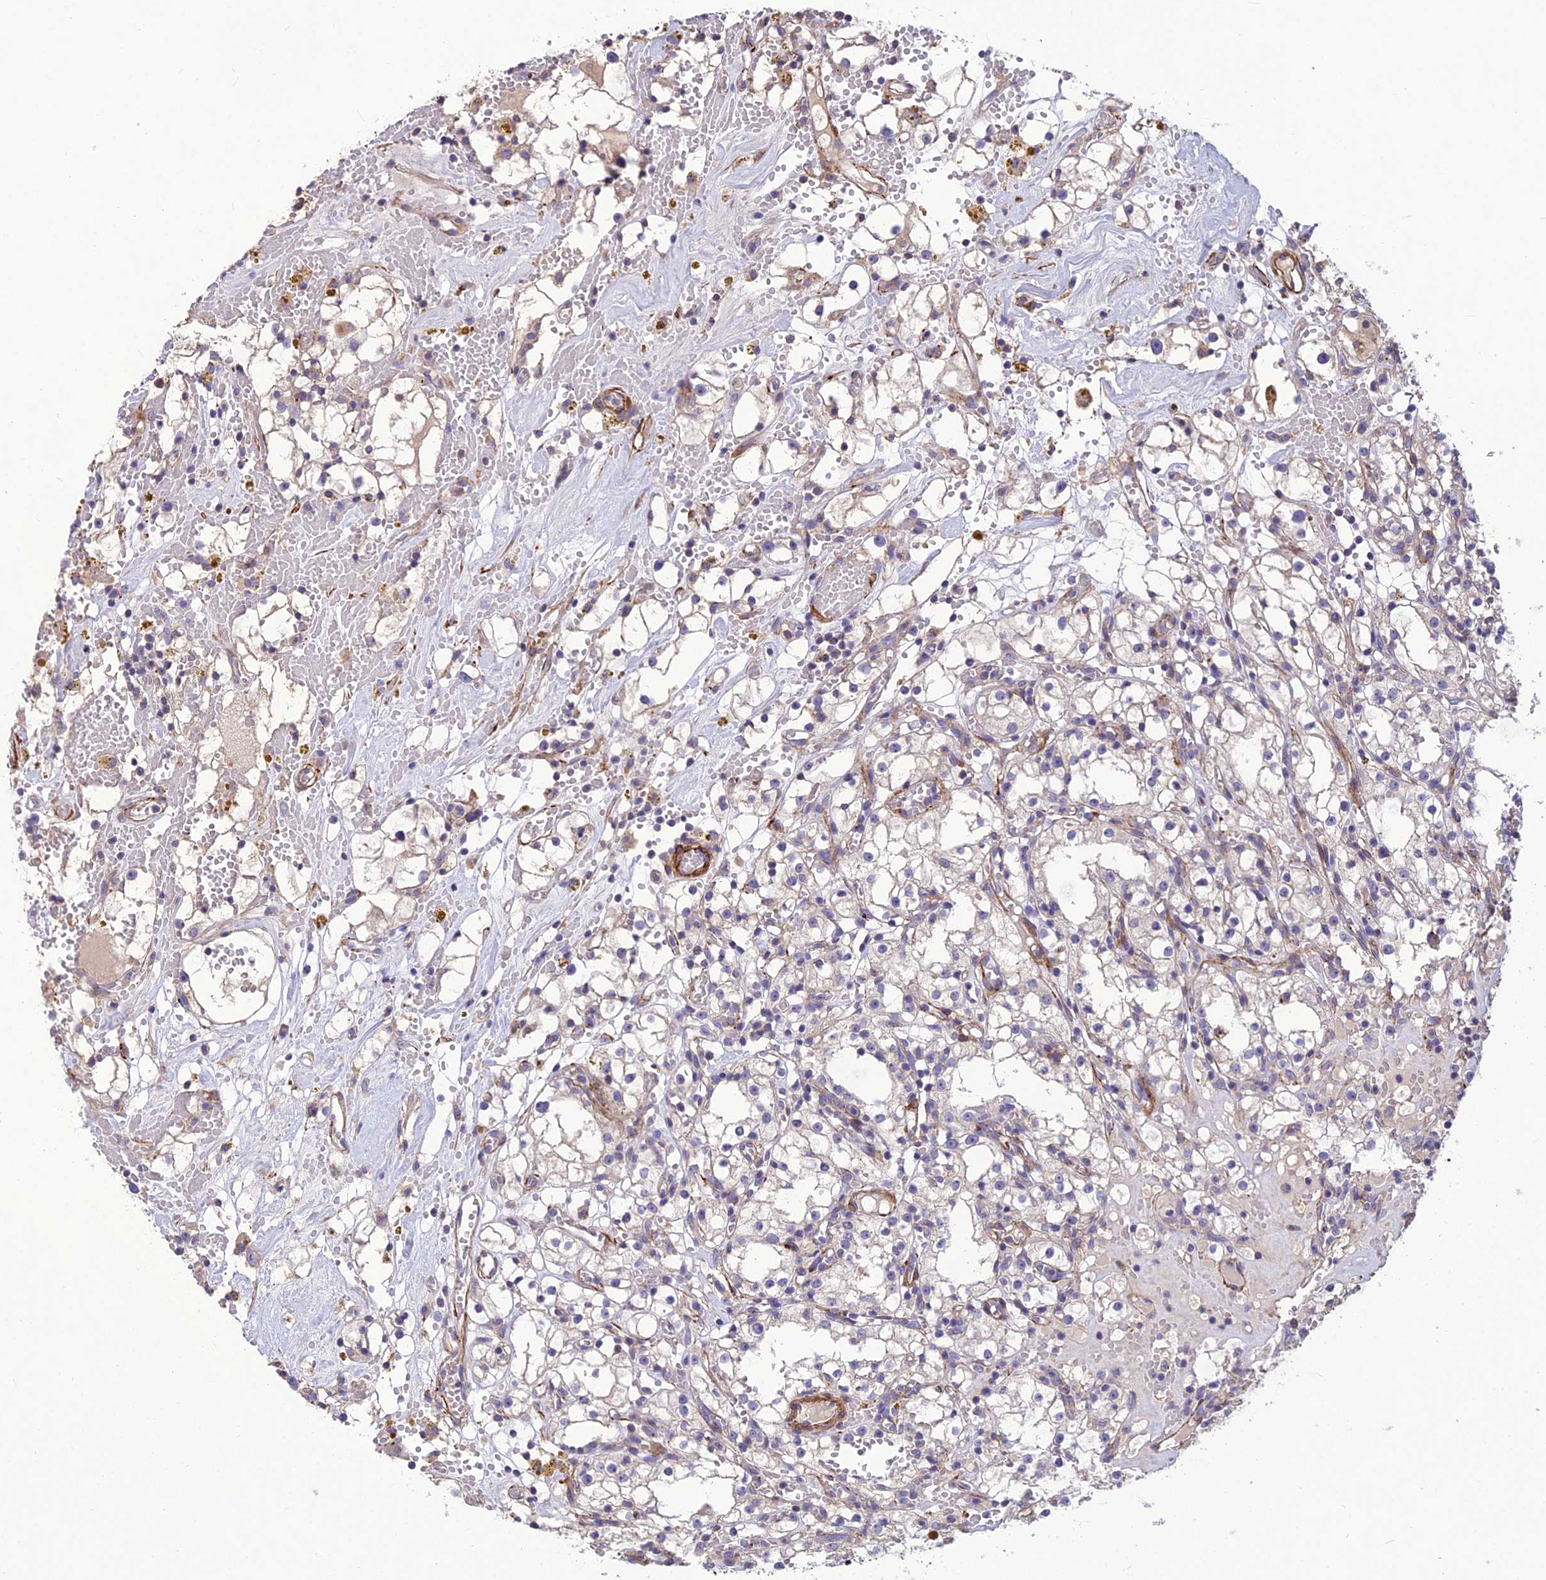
{"staining": {"intensity": "negative", "quantity": "none", "location": "none"}, "tissue": "renal cancer", "cell_type": "Tumor cells", "image_type": "cancer", "snomed": [{"axis": "morphology", "description": "Adenocarcinoma, NOS"}, {"axis": "topography", "description": "Kidney"}], "caption": "IHC image of neoplastic tissue: human renal cancer (adenocarcinoma) stained with DAB (3,3'-diaminobenzidine) displays no significant protein positivity in tumor cells. (Brightfield microscopy of DAB IHC at high magnification).", "gene": "CLUH", "patient": {"sex": "male", "age": 56}}